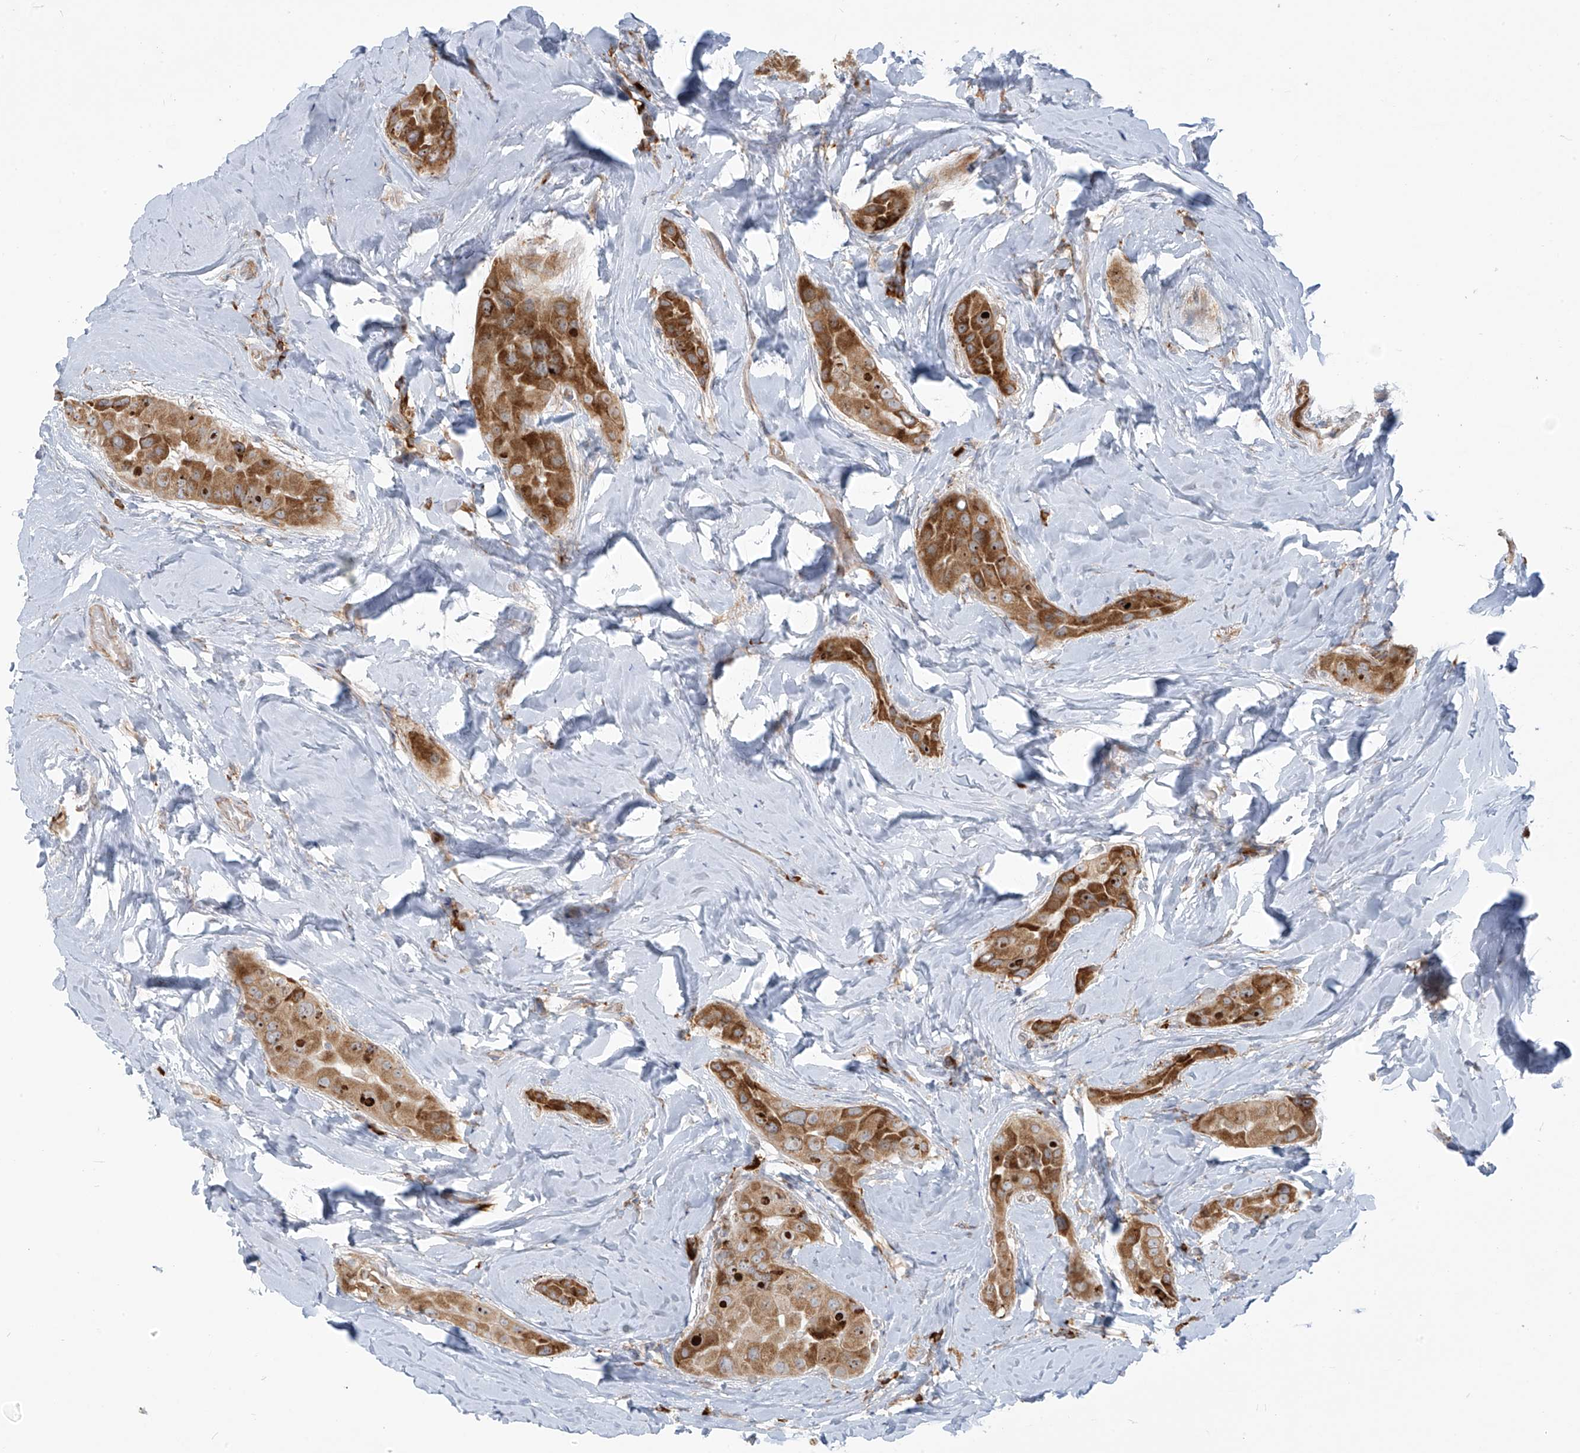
{"staining": {"intensity": "strong", "quantity": ">75%", "location": "cytoplasmic/membranous,nuclear"}, "tissue": "thyroid cancer", "cell_type": "Tumor cells", "image_type": "cancer", "snomed": [{"axis": "morphology", "description": "Papillary adenocarcinoma, NOS"}, {"axis": "topography", "description": "Thyroid gland"}], "caption": "Immunohistochemistry of papillary adenocarcinoma (thyroid) shows high levels of strong cytoplasmic/membranous and nuclear staining in approximately >75% of tumor cells.", "gene": "KATNIP", "patient": {"sex": "male", "age": 33}}